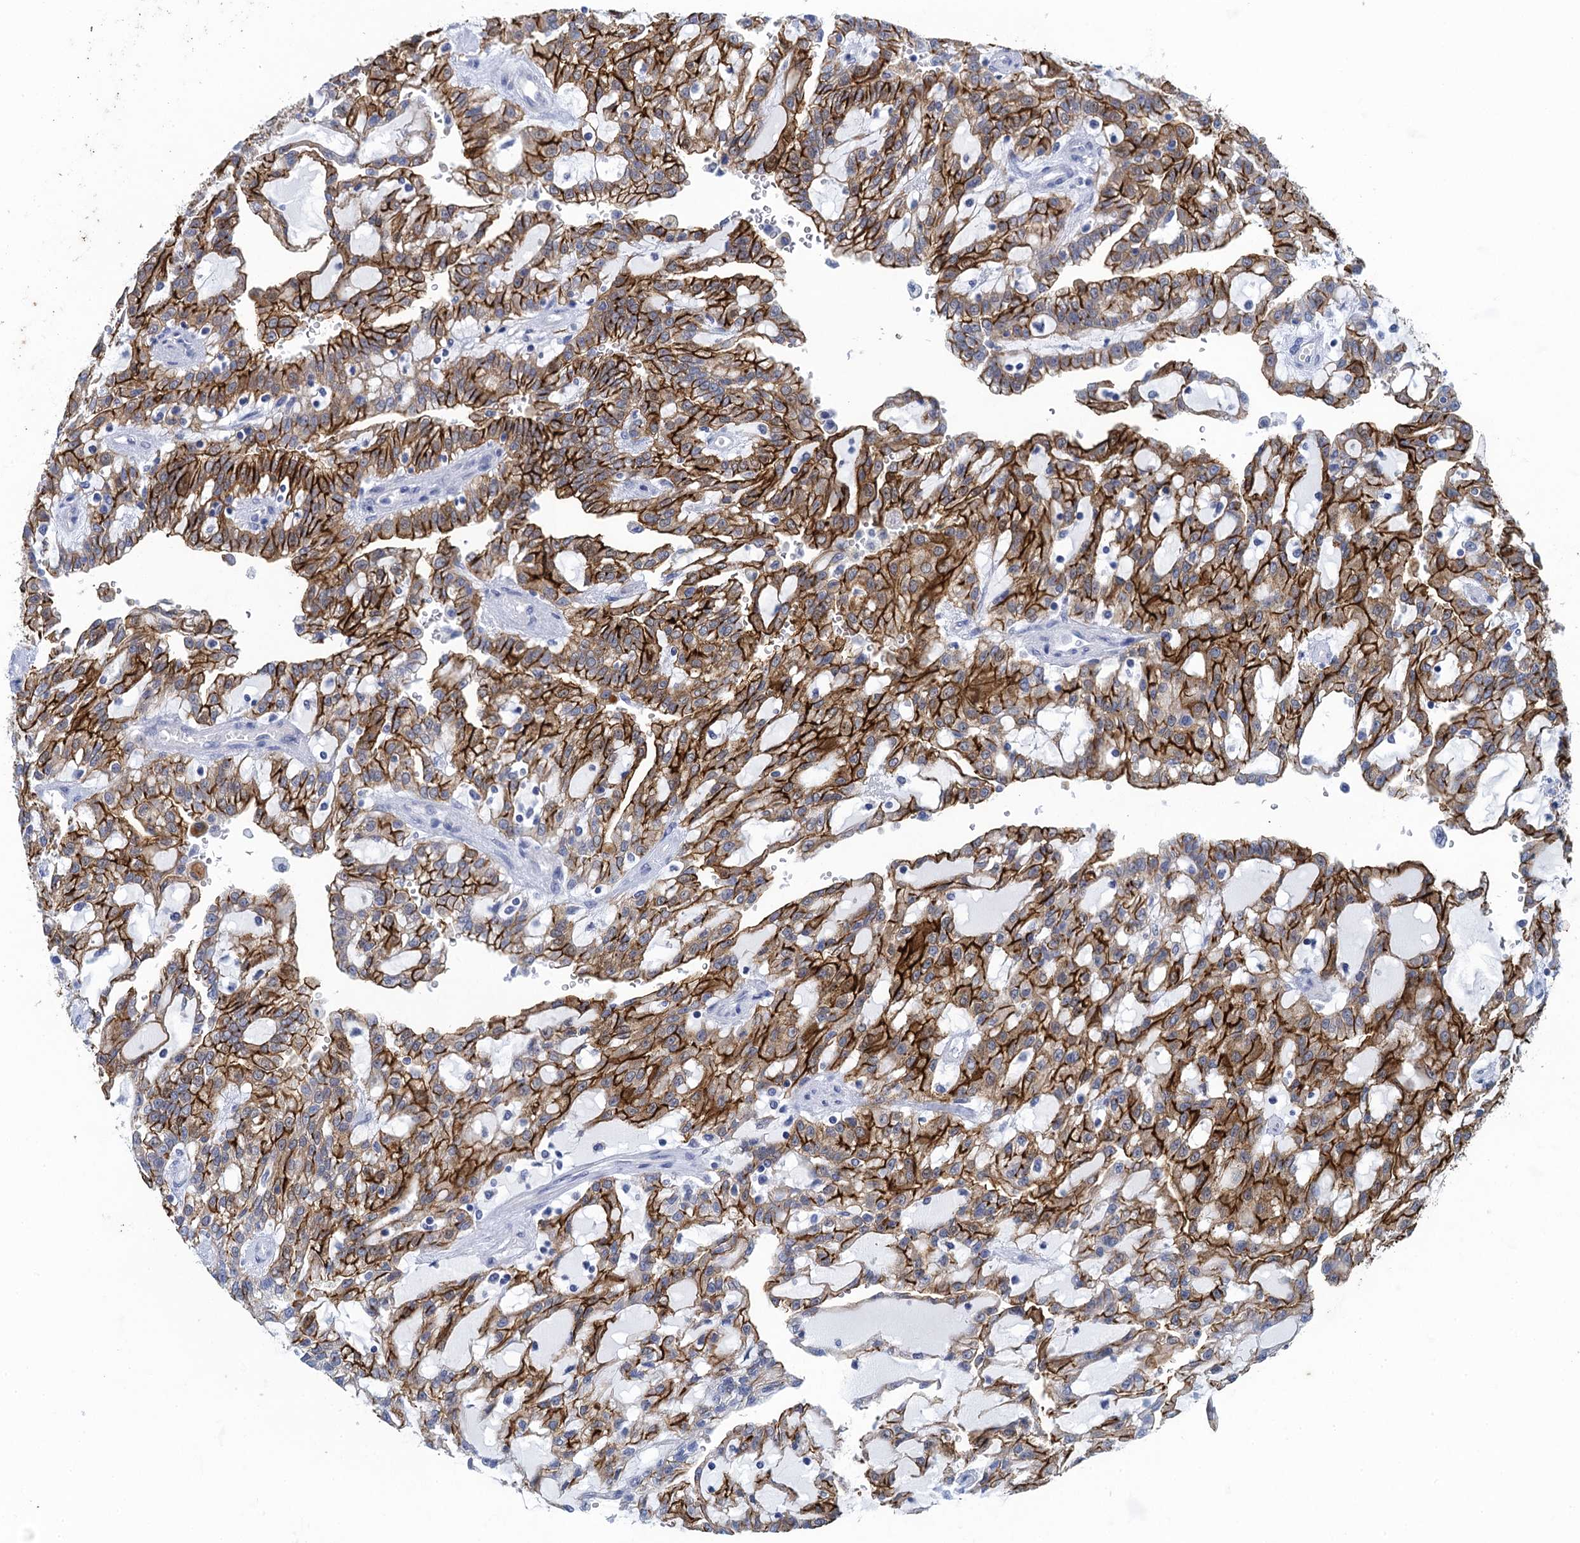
{"staining": {"intensity": "strong", "quantity": ">75%", "location": "cytoplasmic/membranous"}, "tissue": "renal cancer", "cell_type": "Tumor cells", "image_type": "cancer", "snomed": [{"axis": "morphology", "description": "Adenocarcinoma, NOS"}, {"axis": "topography", "description": "Kidney"}], "caption": "This is a histology image of immunohistochemistry staining of renal adenocarcinoma, which shows strong staining in the cytoplasmic/membranous of tumor cells.", "gene": "SCEL", "patient": {"sex": "male", "age": 63}}